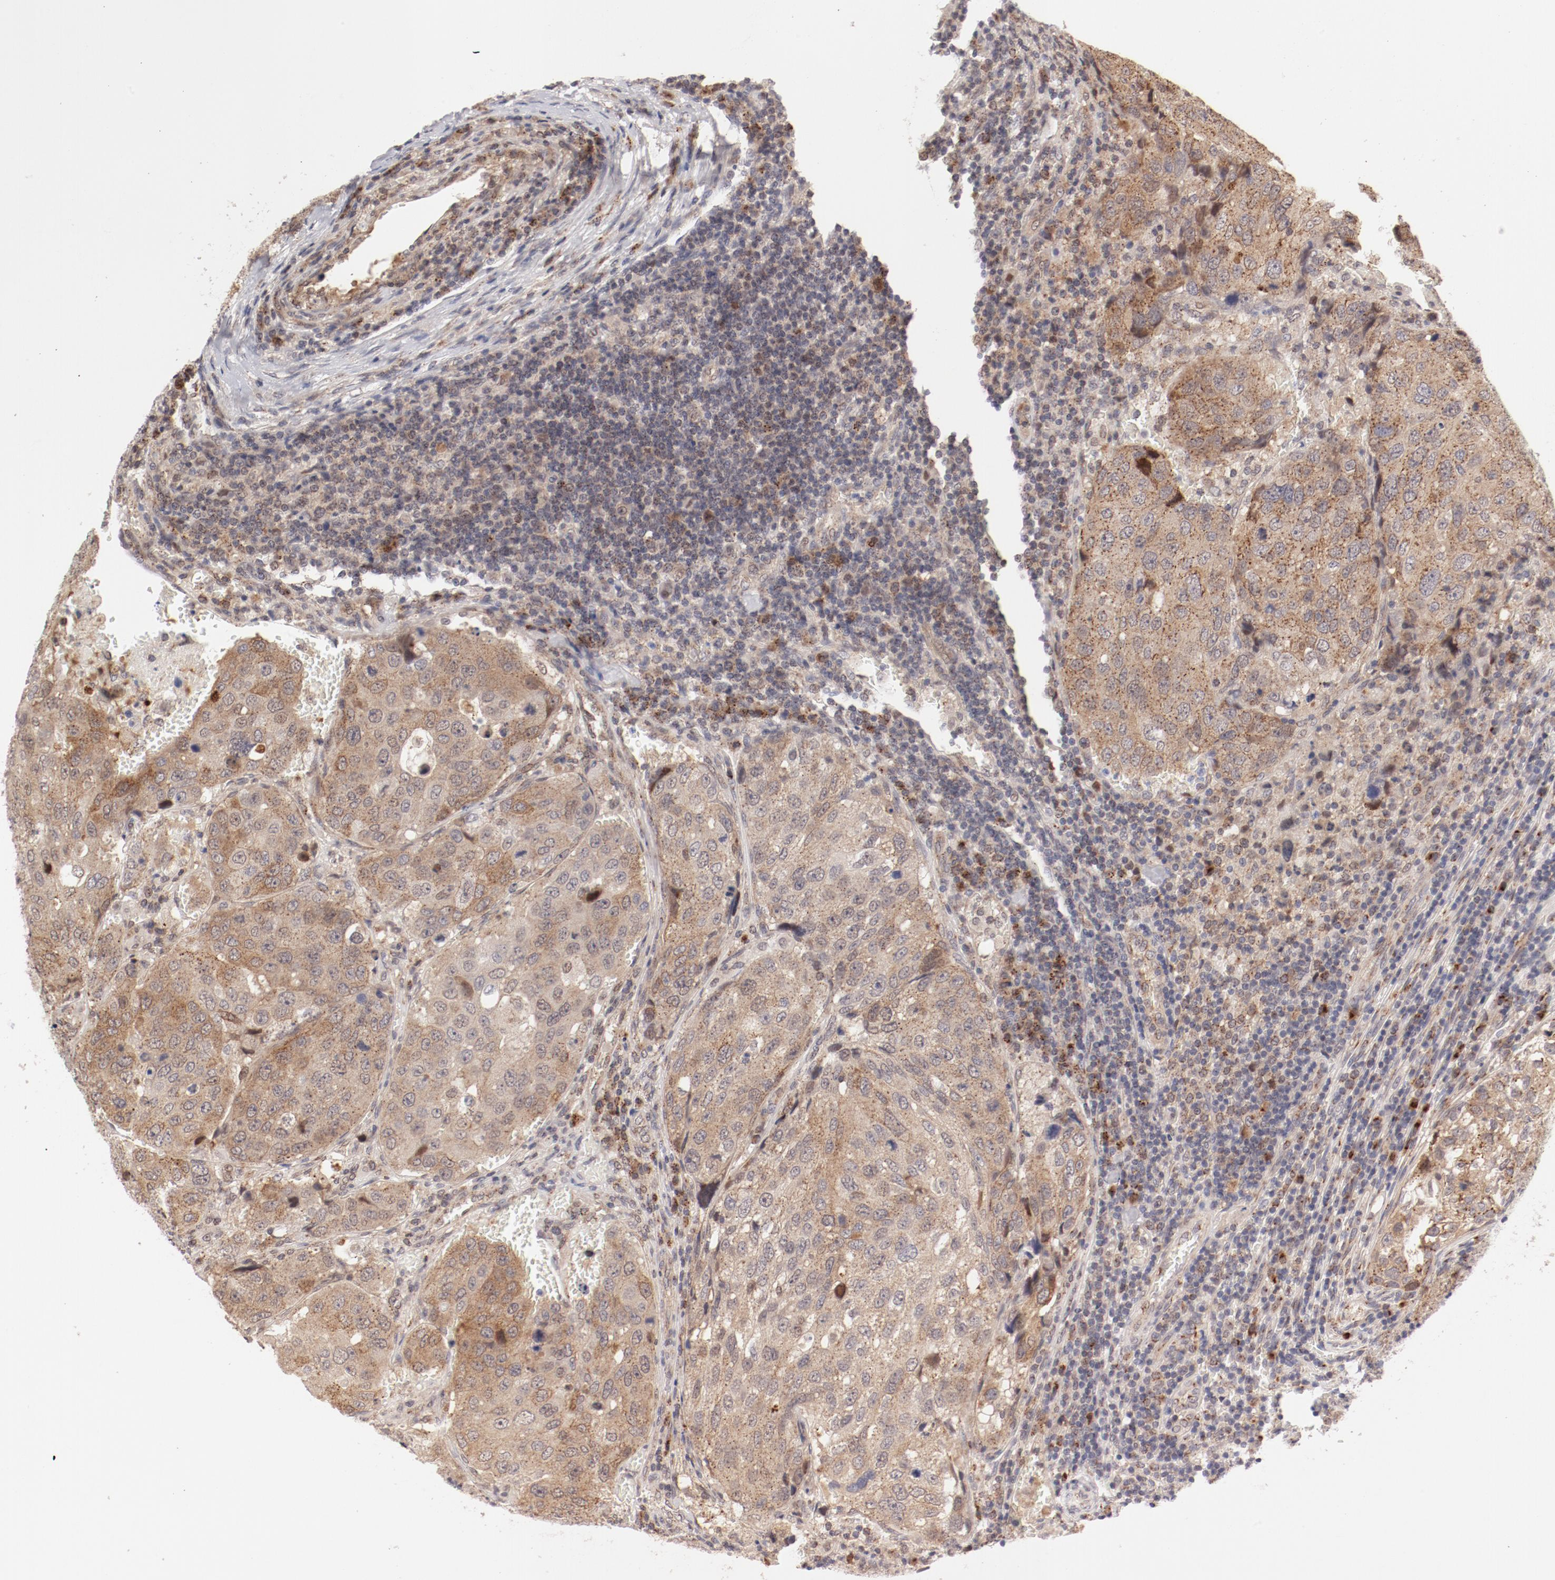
{"staining": {"intensity": "weak", "quantity": "<25%", "location": "cytoplasmic/membranous"}, "tissue": "urothelial cancer", "cell_type": "Tumor cells", "image_type": "cancer", "snomed": [{"axis": "morphology", "description": "Urothelial carcinoma, High grade"}, {"axis": "topography", "description": "Lymph node"}, {"axis": "topography", "description": "Urinary bladder"}], "caption": "Immunohistochemistry photomicrograph of neoplastic tissue: human high-grade urothelial carcinoma stained with DAB reveals no significant protein expression in tumor cells.", "gene": "RPL12", "patient": {"sex": "male", "age": 51}}